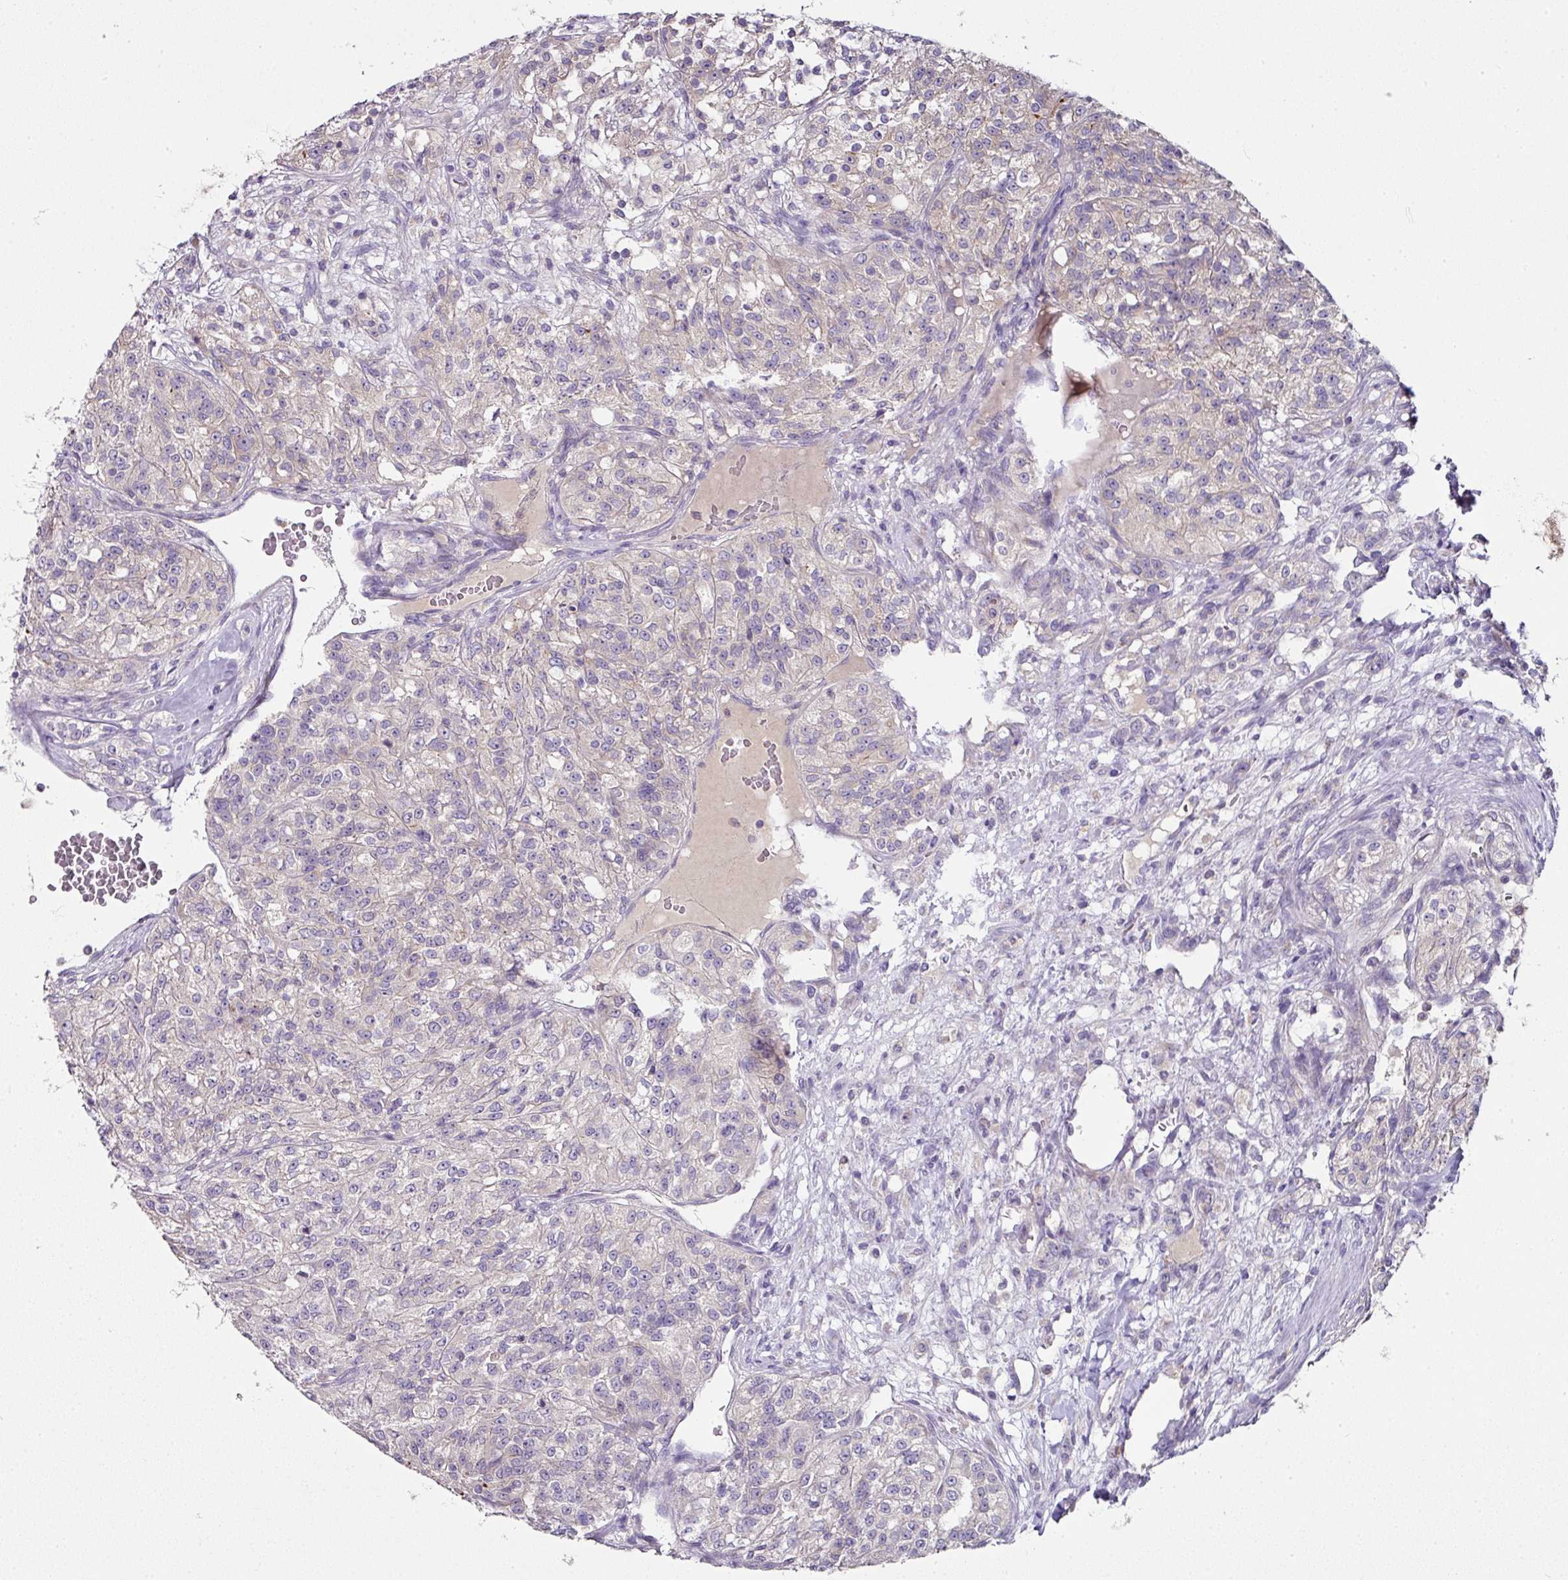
{"staining": {"intensity": "weak", "quantity": "<25%", "location": "cytoplasmic/membranous"}, "tissue": "renal cancer", "cell_type": "Tumor cells", "image_type": "cancer", "snomed": [{"axis": "morphology", "description": "Adenocarcinoma, NOS"}, {"axis": "topography", "description": "Kidney"}], "caption": "This histopathology image is of adenocarcinoma (renal) stained with IHC to label a protein in brown with the nuclei are counter-stained blue. There is no staining in tumor cells.", "gene": "SKIC2", "patient": {"sex": "female", "age": 63}}